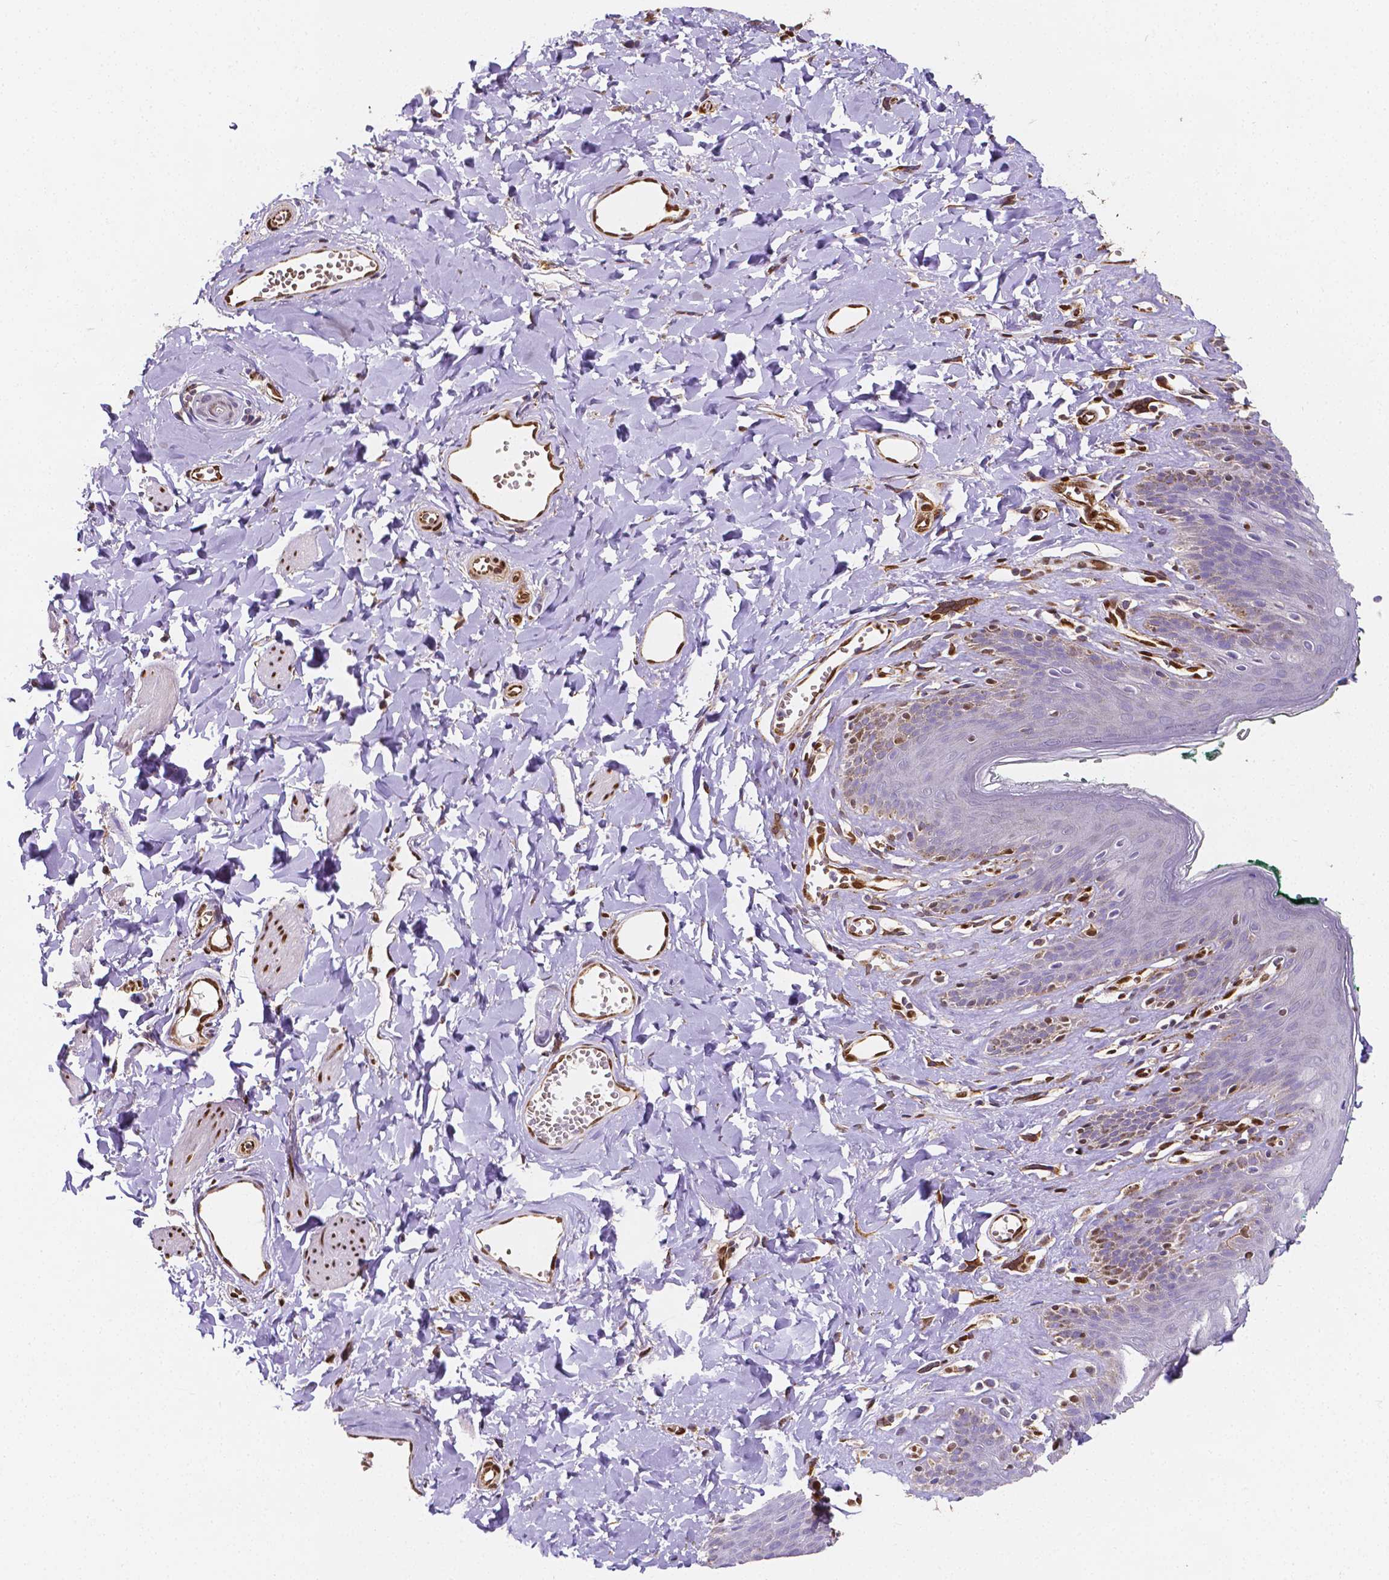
{"staining": {"intensity": "negative", "quantity": "none", "location": "none"}, "tissue": "skin", "cell_type": "Epidermal cells", "image_type": "normal", "snomed": [{"axis": "morphology", "description": "Normal tissue, NOS"}, {"axis": "topography", "description": "Vulva"}, {"axis": "topography", "description": "Peripheral nerve tissue"}], "caption": "Immunohistochemical staining of normal human skin reveals no significant positivity in epidermal cells. Nuclei are stained in blue.", "gene": "MEF2C", "patient": {"sex": "female", "age": 66}}